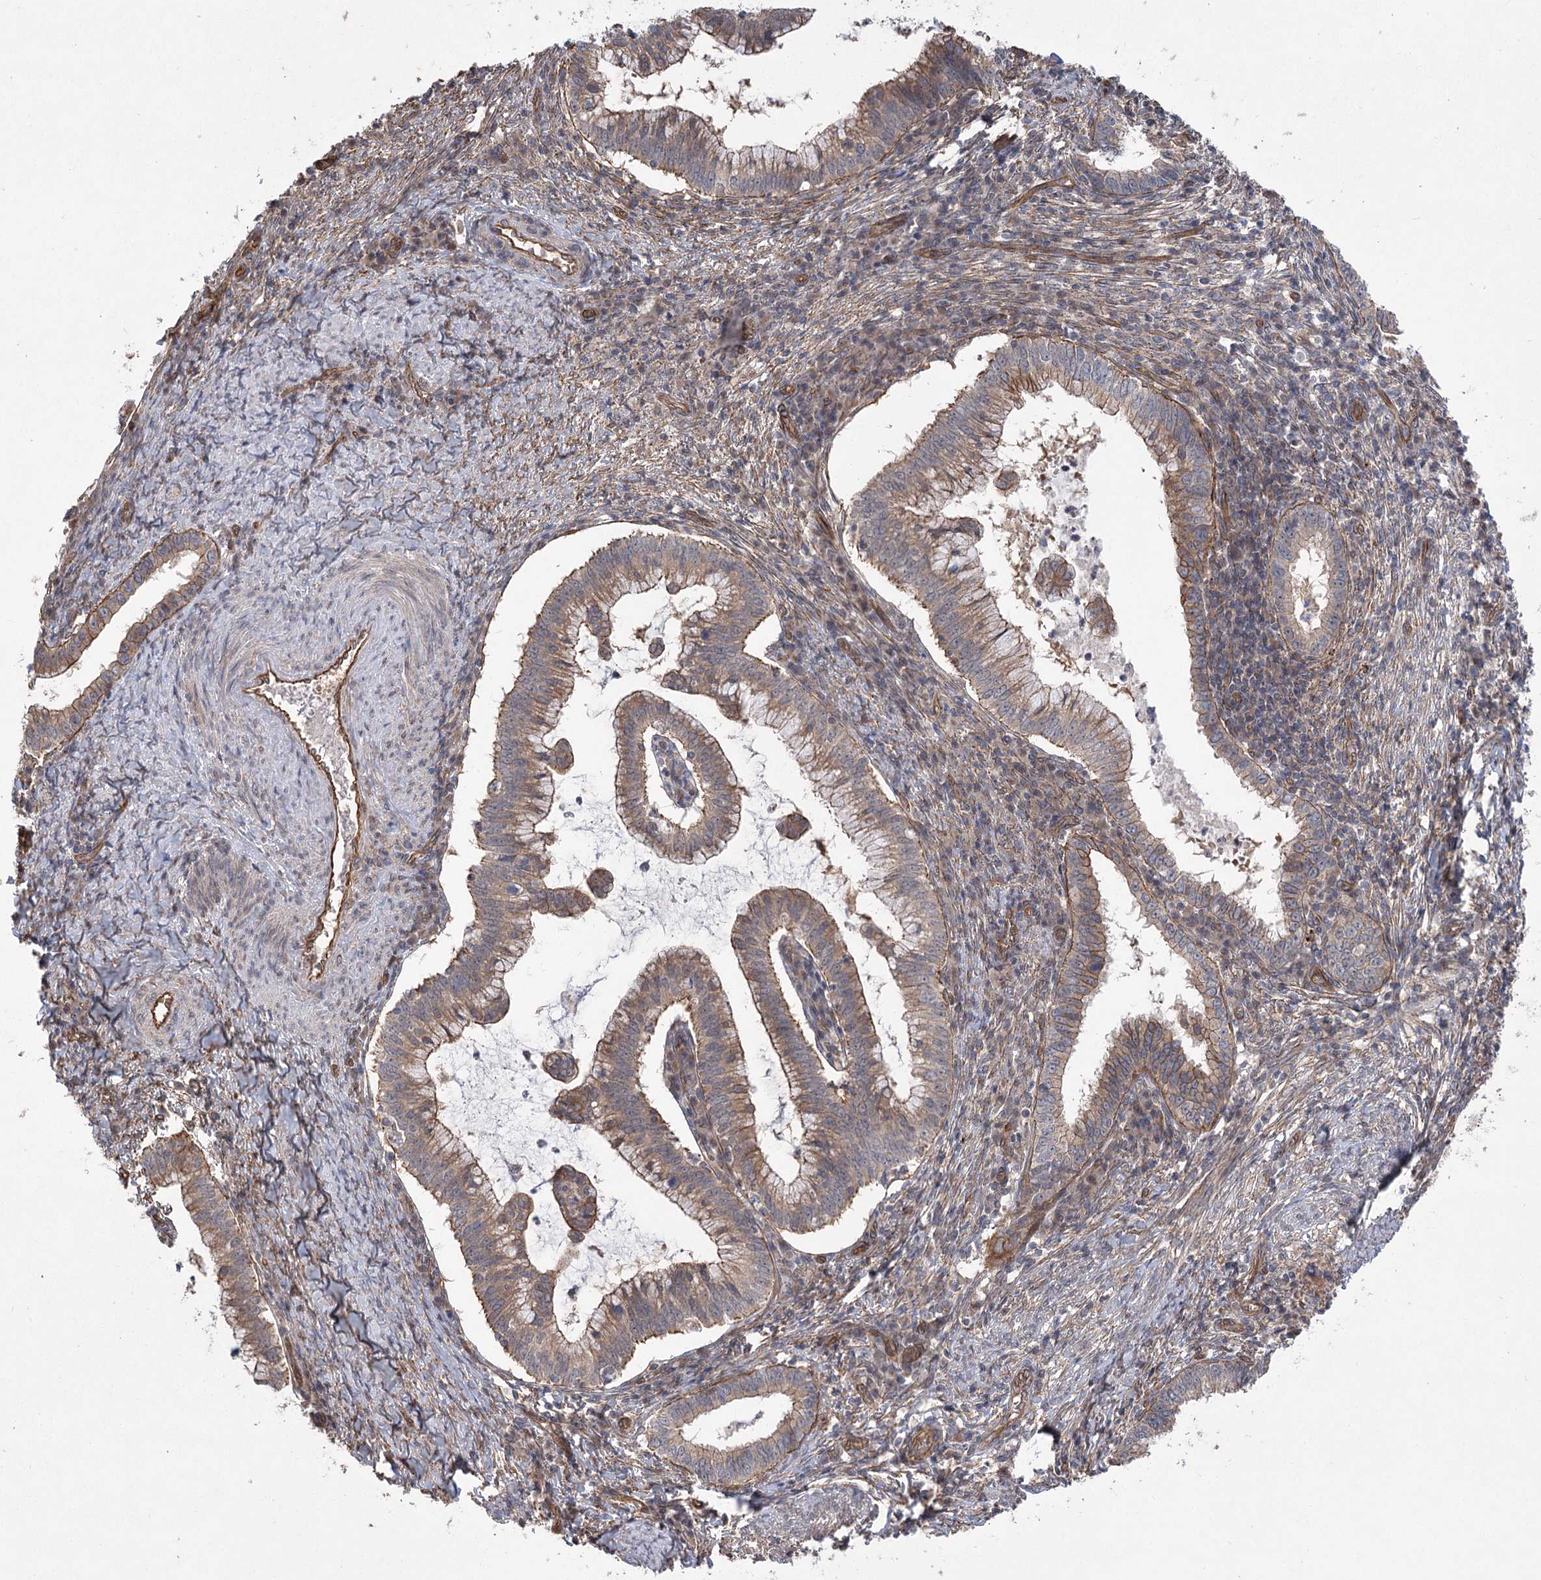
{"staining": {"intensity": "moderate", "quantity": ">75%", "location": "cytoplasmic/membranous"}, "tissue": "cervical cancer", "cell_type": "Tumor cells", "image_type": "cancer", "snomed": [{"axis": "morphology", "description": "Adenocarcinoma, NOS"}, {"axis": "topography", "description": "Cervix"}], "caption": "DAB immunohistochemical staining of adenocarcinoma (cervical) exhibits moderate cytoplasmic/membranous protein positivity in approximately >75% of tumor cells.", "gene": "RWDD4", "patient": {"sex": "female", "age": 36}}